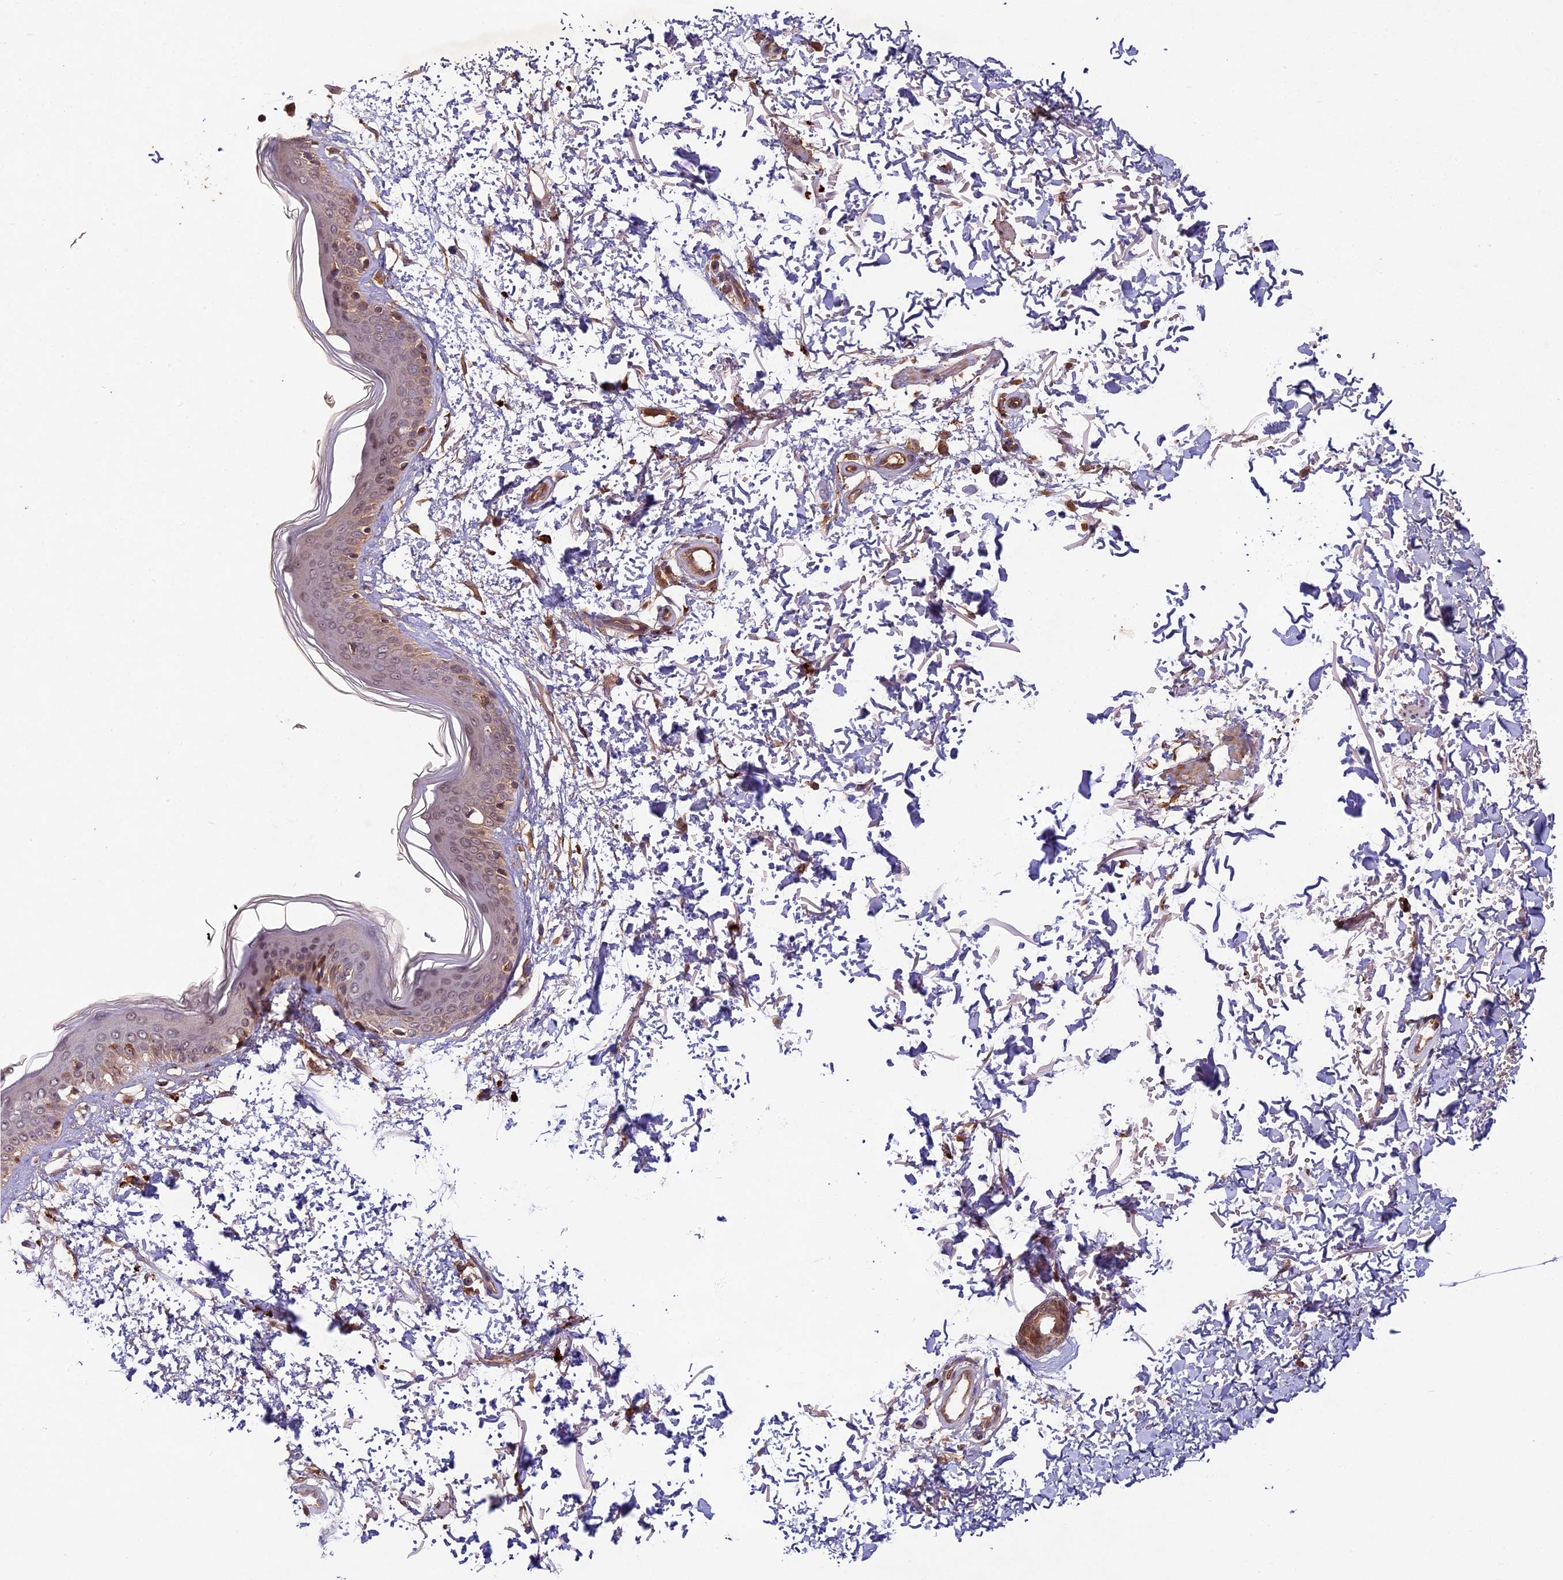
{"staining": {"intensity": "moderate", "quantity": ">75%", "location": "cytoplasmic/membranous"}, "tissue": "skin", "cell_type": "Fibroblasts", "image_type": "normal", "snomed": [{"axis": "morphology", "description": "Normal tissue, NOS"}, {"axis": "topography", "description": "Skin"}], "caption": "Immunohistochemistry staining of benign skin, which reveals medium levels of moderate cytoplasmic/membranous expression in approximately >75% of fibroblasts indicating moderate cytoplasmic/membranous protein expression. The staining was performed using DAB (3,3'-diaminobenzidine) (brown) for protein detection and nuclei were counterstained in hematoxylin (blue).", "gene": "CHAC1", "patient": {"sex": "male", "age": 66}}